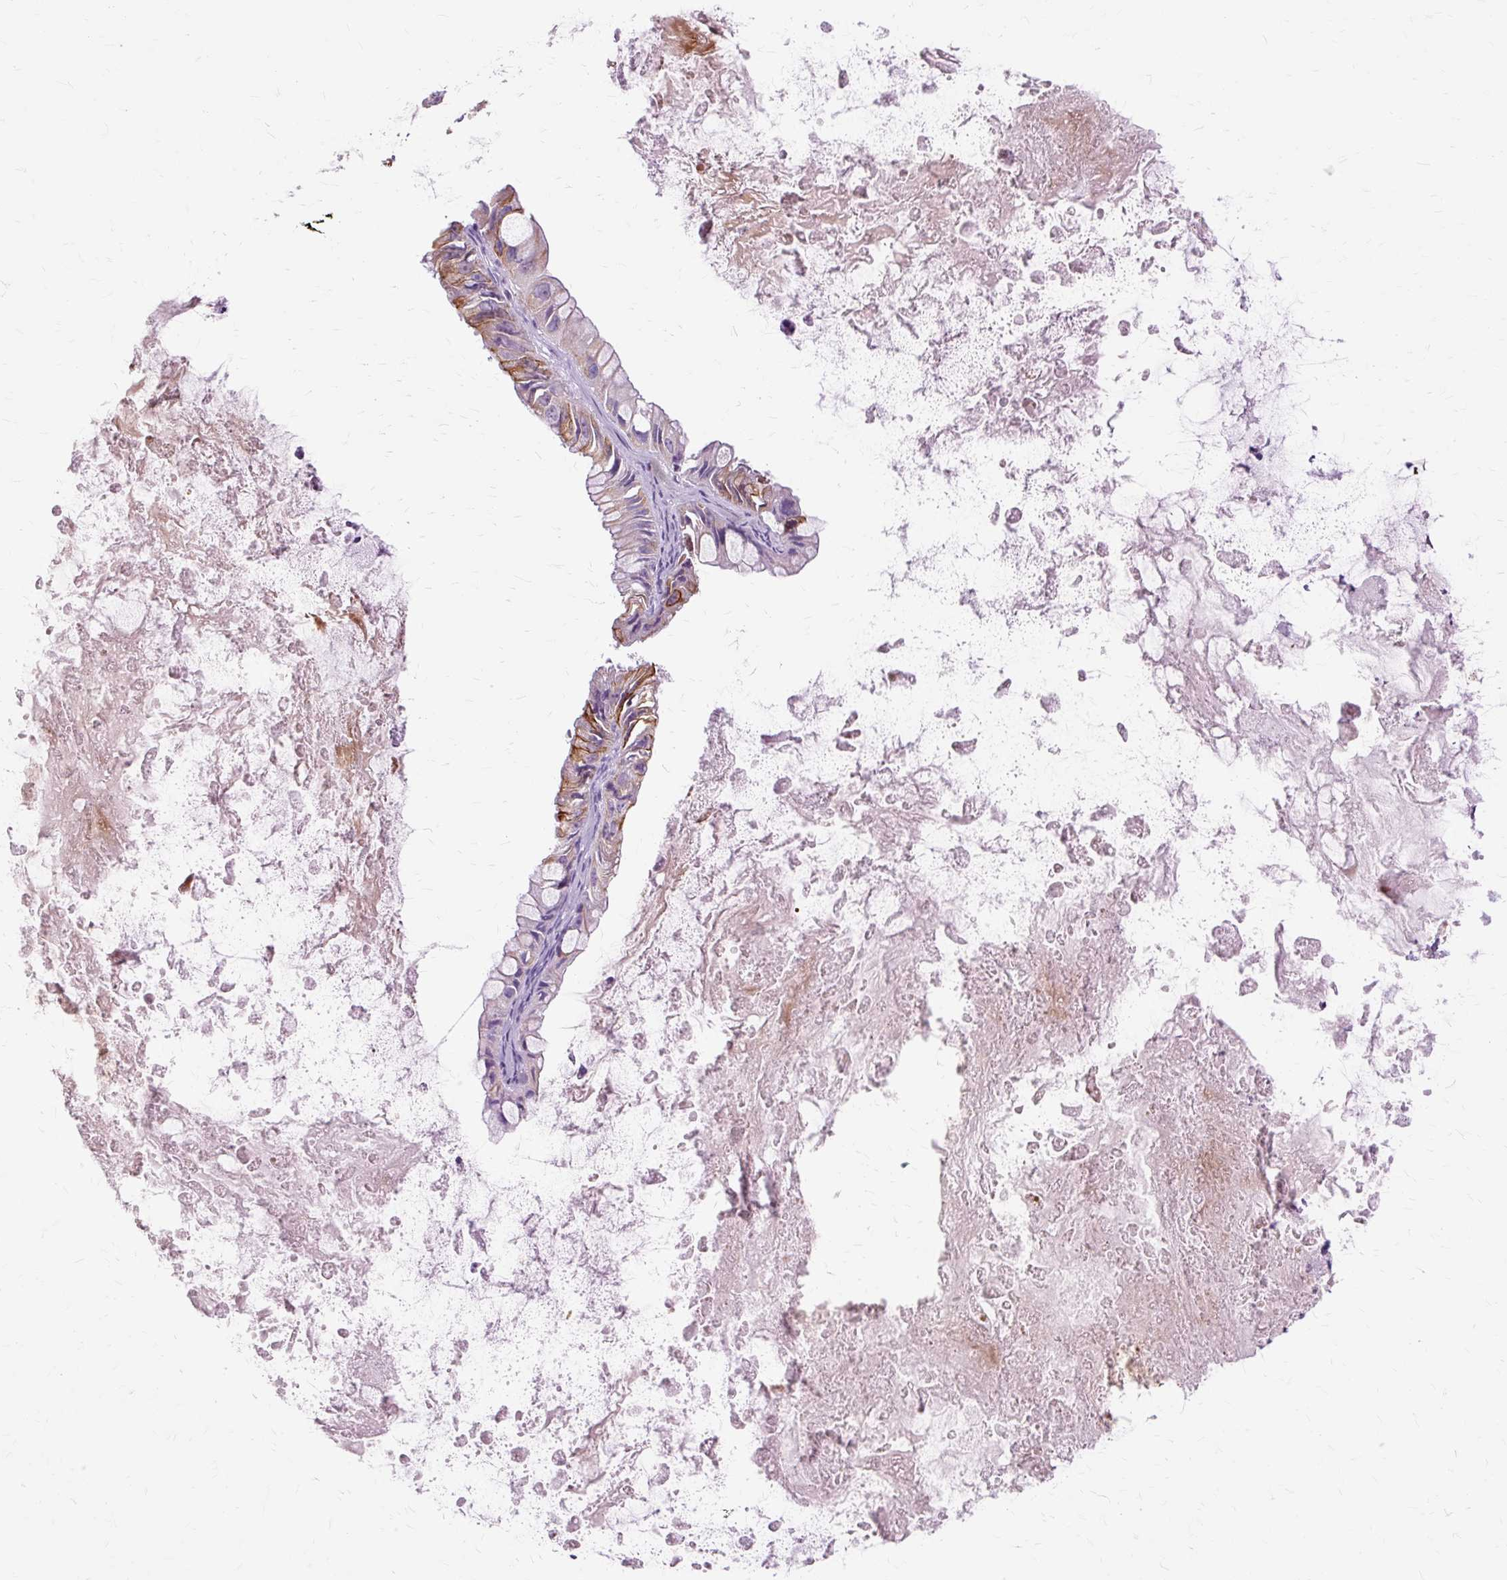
{"staining": {"intensity": "moderate", "quantity": "<25%", "location": "cytoplasmic/membranous"}, "tissue": "ovarian cancer", "cell_type": "Tumor cells", "image_type": "cancer", "snomed": [{"axis": "morphology", "description": "Cystadenocarcinoma, mucinous, NOS"}, {"axis": "topography", "description": "Ovary"}], "caption": "DAB immunohistochemical staining of ovarian cancer (mucinous cystadenocarcinoma) exhibits moderate cytoplasmic/membranous protein staining in about <25% of tumor cells.", "gene": "DCTN4", "patient": {"sex": "female", "age": 61}}